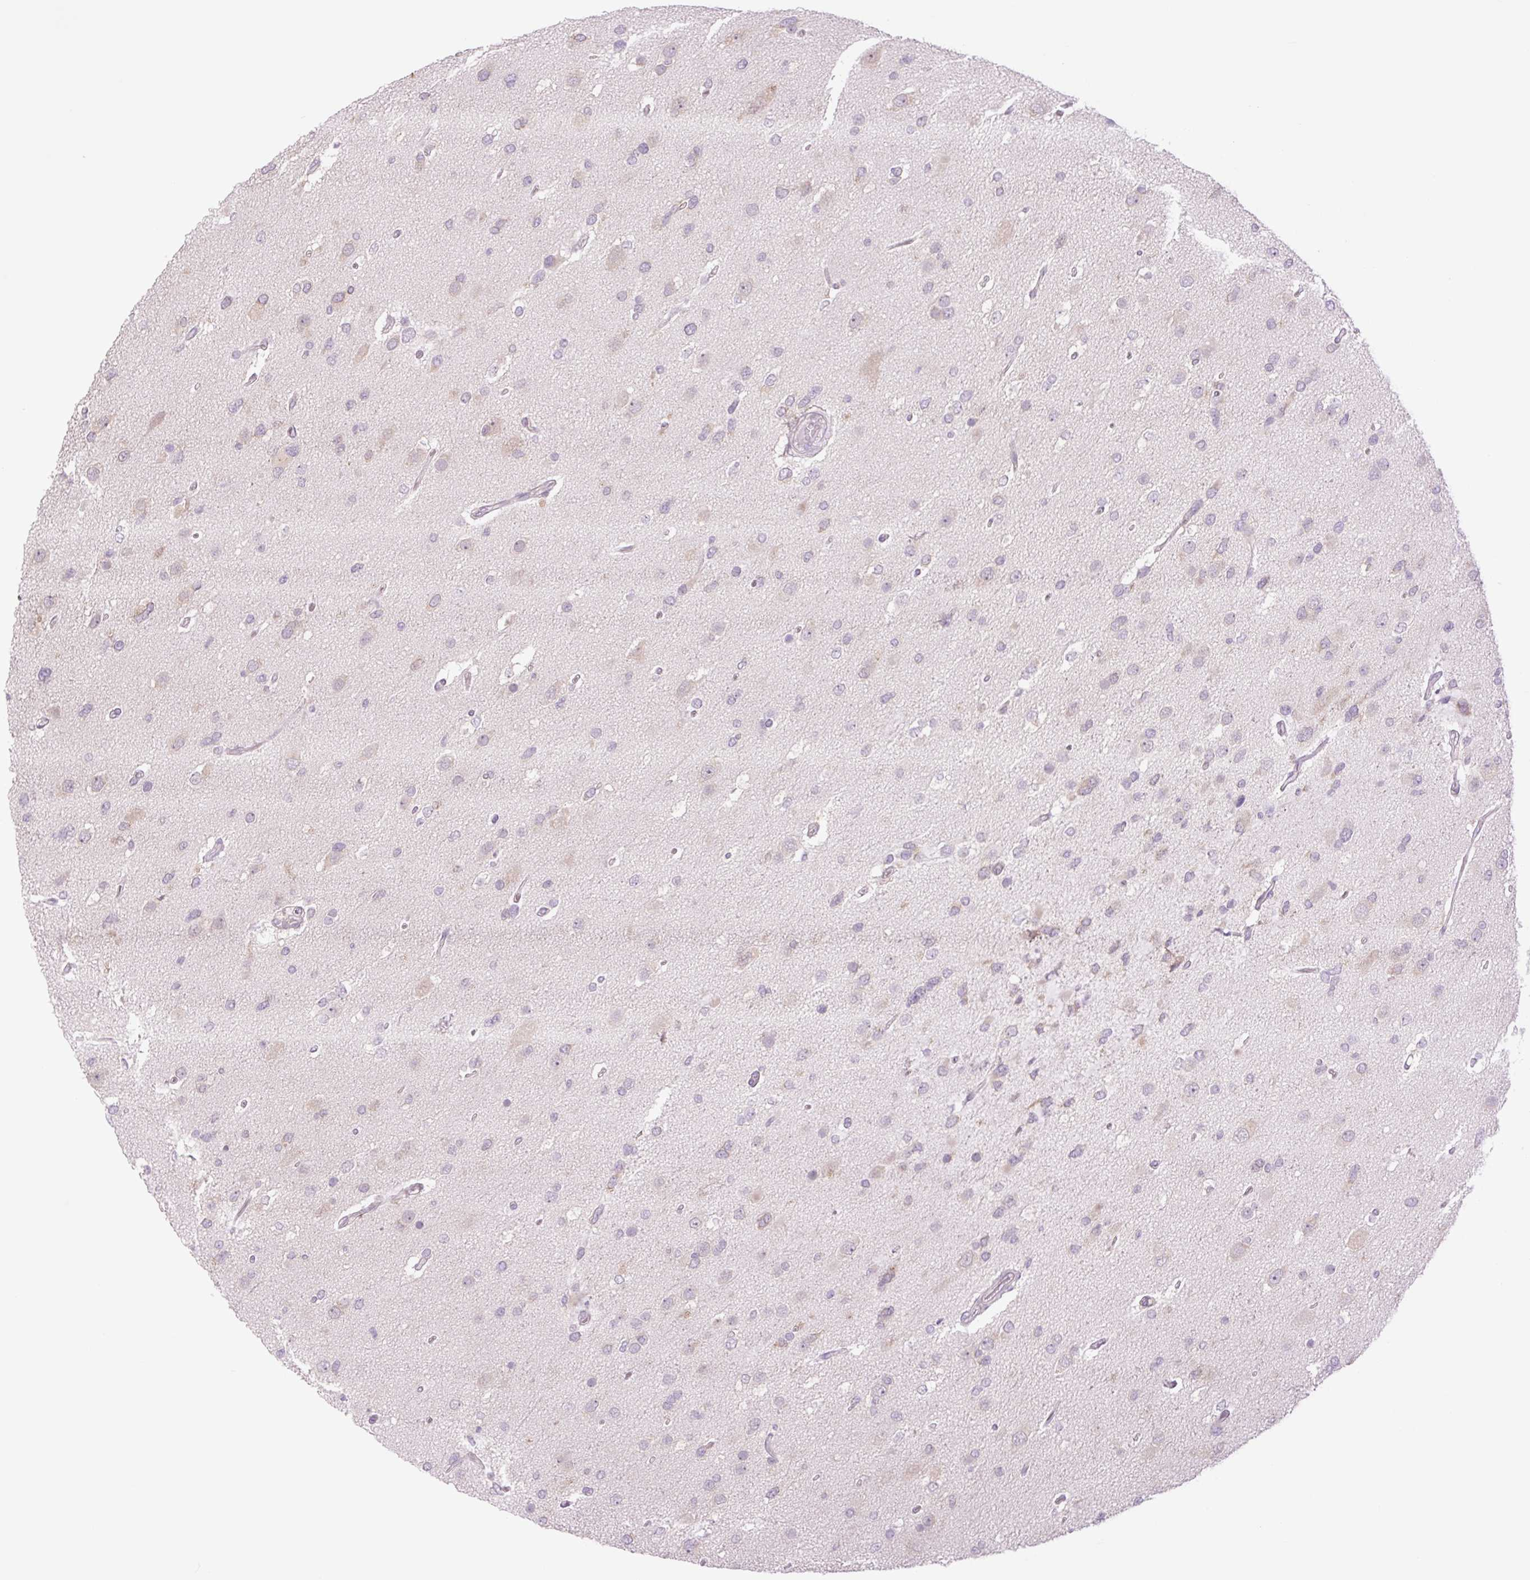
{"staining": {"intensity": "negative", "quantity": "none", "location": "none"}, "tissue": "glioma", "cell_type": "Tumor cells", "image_type": "cancer", "snomed": [{"axis": "morphology", "description": "Glioma, malignant, High grade"}, {"axis": "topography", "description": "Brain"}], "caption": "The histopathology image demonstrates no significant expression in tumor cells of malignant glioma (high-grade).", "gene": "COL5A1", "patient": {"sex": "male", "age": 53}}